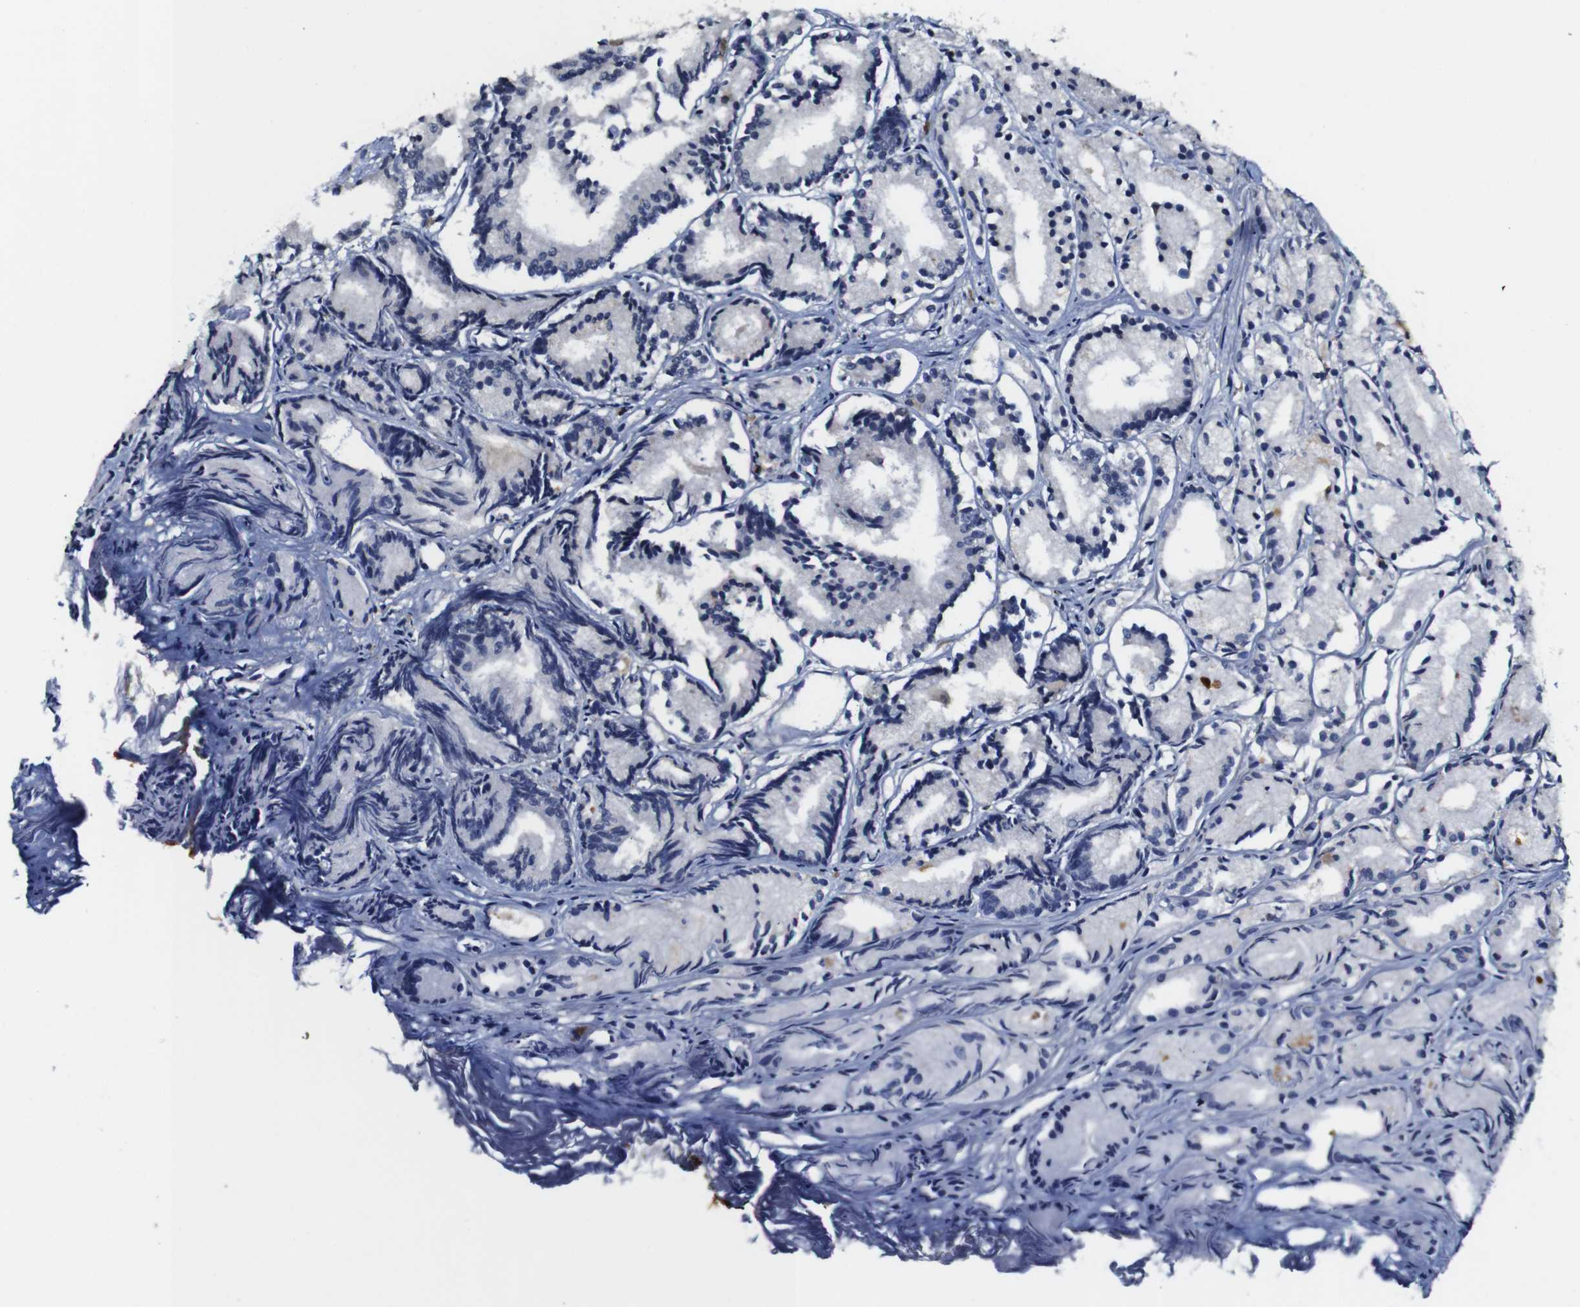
{"staining": {"intensity": "negative", "quantity": "none", "location": "none"}, "tissue": "prostate cancer", "cell_type": "Tumor cells", "image_type": "cancer", "snomed": [{"axis": "morphology", "description": "Adenocarcinoma, Low grade"}, {"axis": "topography", "description": "Prostate"}], "caption": "A histopathology image of prostate adenocarcinoma (low-grade) stained for a protein displays no brown staining in tumor cells.", "gene": "NTRK3", "patient": {"sex": "male", "age": 72}}